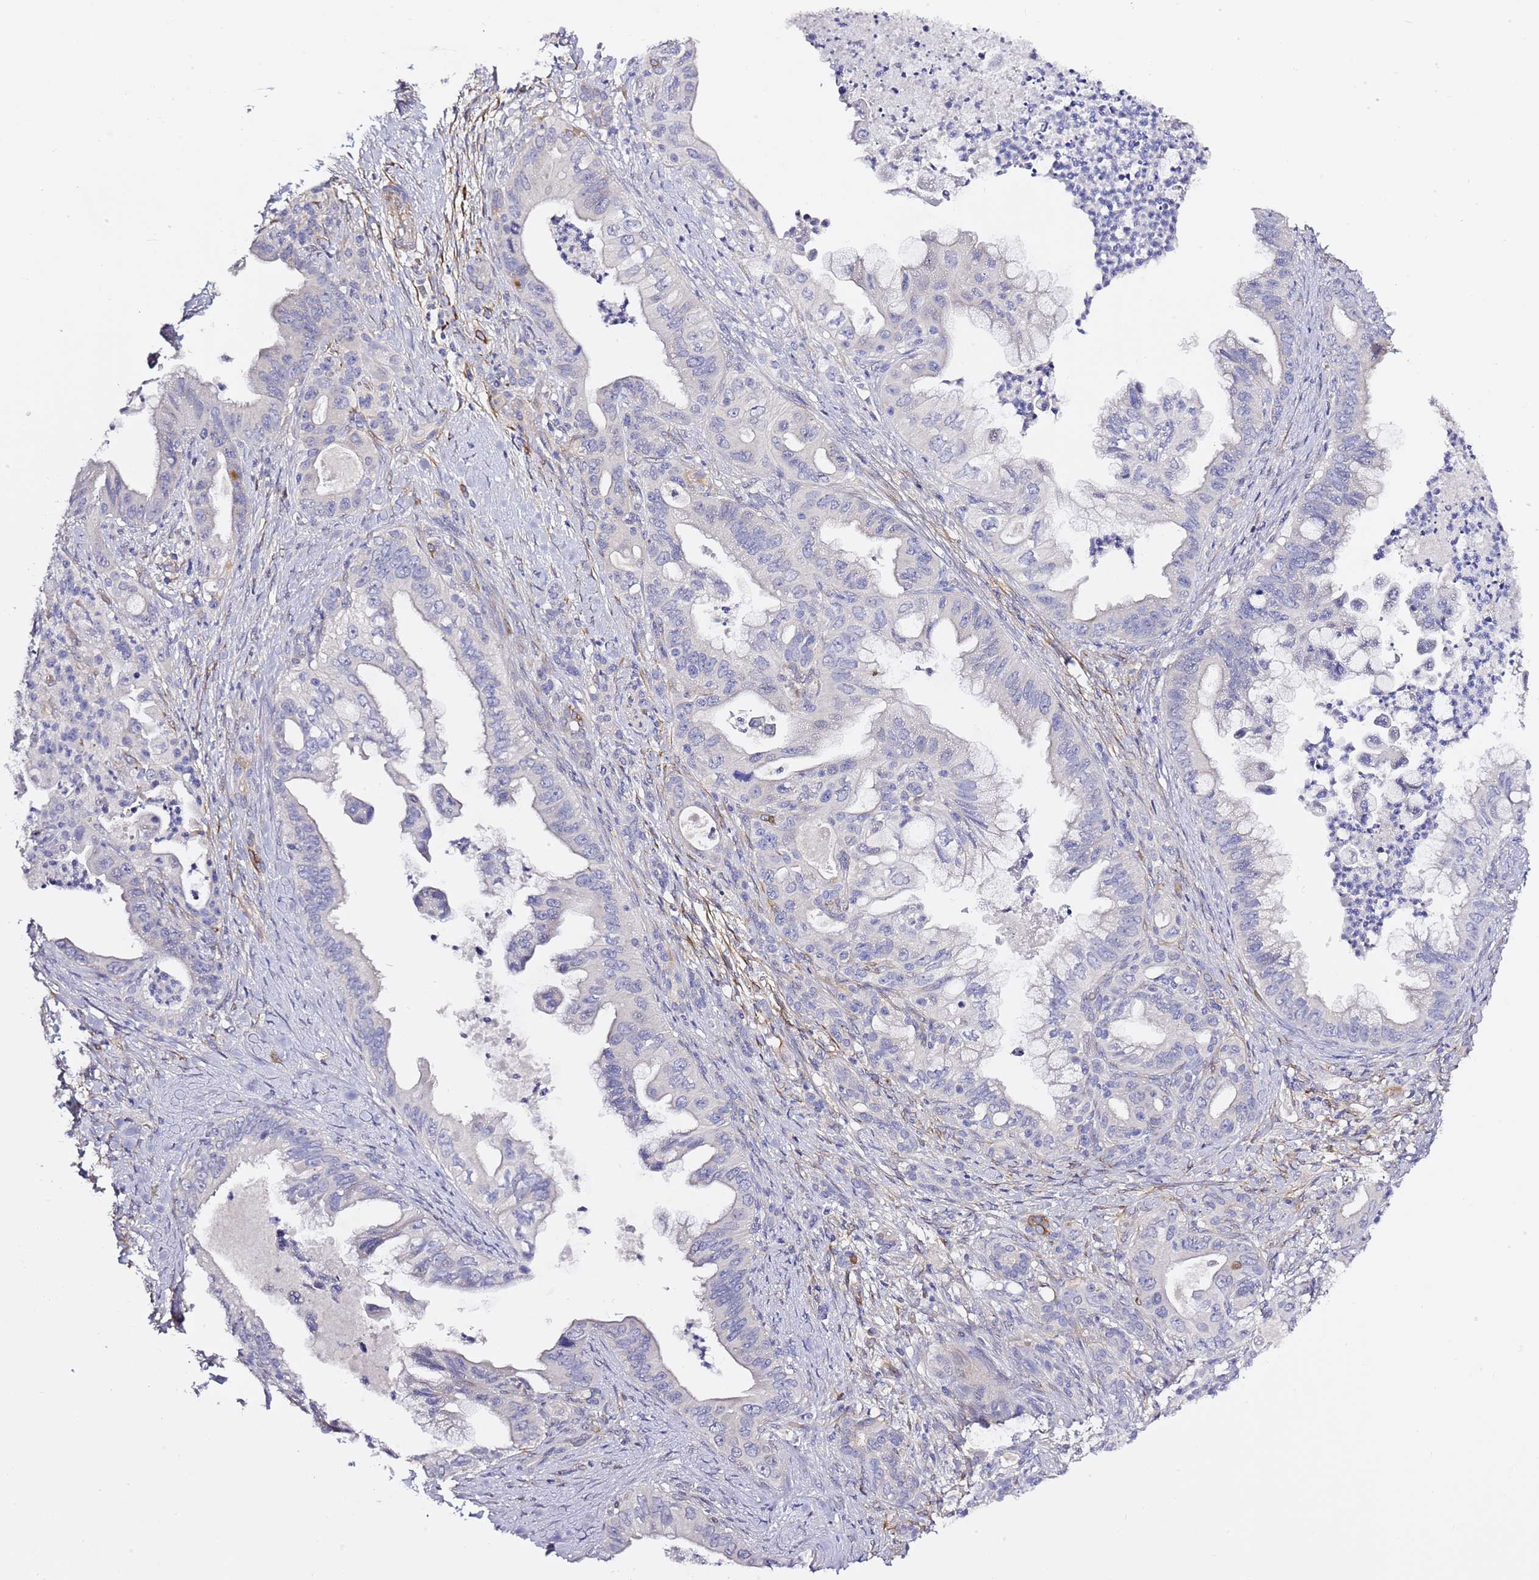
{"staining": {"intensity": "negative", "quantity": "none", "location": "none"}, "tissue": "pancreatic cancer", "cell_type": "Tumor cells", "image_type": "cancer", "snomed": [{"axis": "morphology", "description": "Adenocarcinoma, NOS"}, {"axis": "topography", "description": "Pancreas"}], "caption": "Immunohistochemical staining of pancreatic cancer reveals no significant positivity in tumor cells.", "gene": "RFK", "patient": {"sex": "male", "age": 58}}